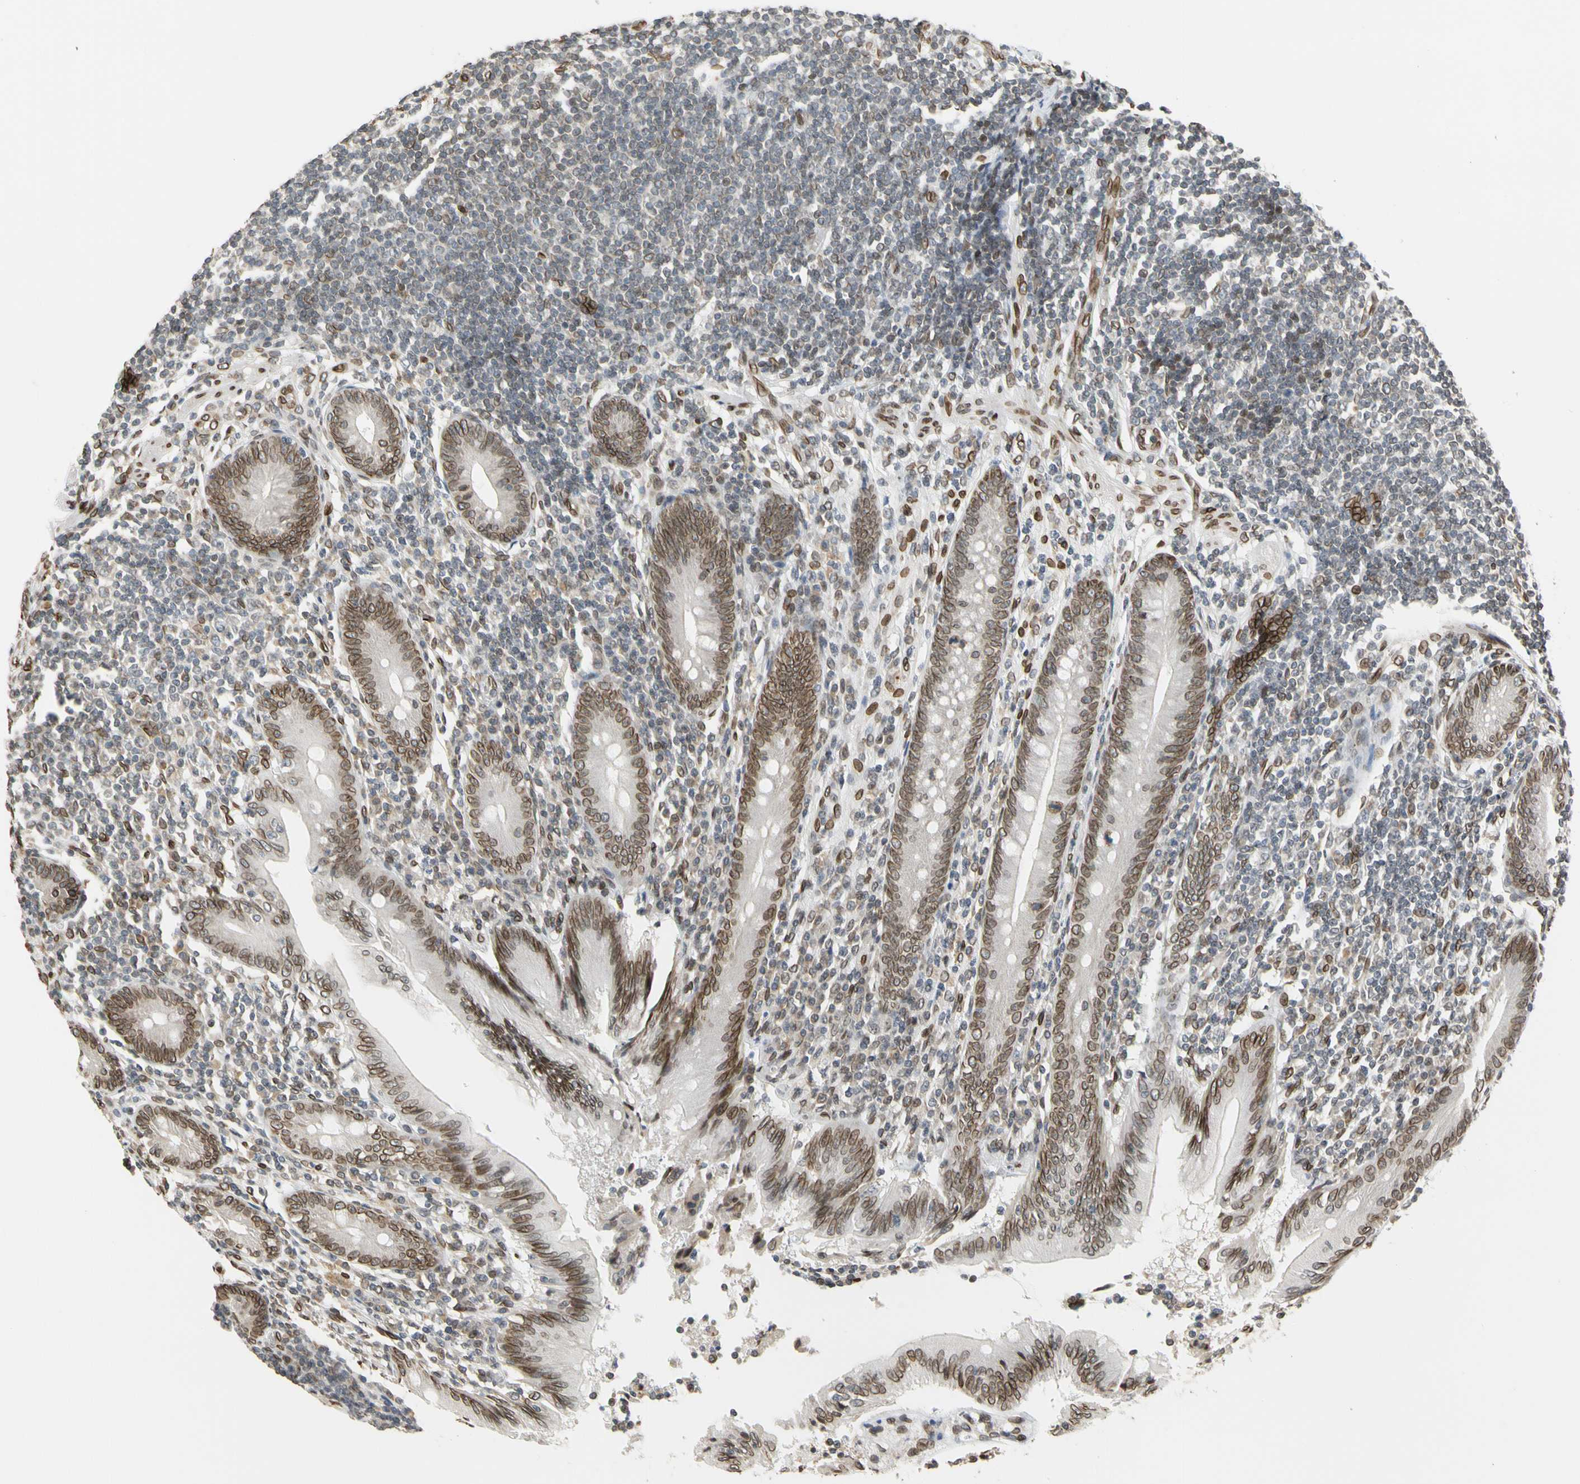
{"staining": {"intensity": "strong", "quantity": ">75%", "location": "cytoplasmic/membranous,nuclear"}, "tissue": "appendix", "cell_type": "Glandular cells", "image_type": "normal", "snomed": [{"axis": "morphology", "description": "Normal tissue, NOS"}, {"axis": "morphology", "description": "Inflammation, NOS"}, {"axis": "topography", "description": "Appendix"}], "caption": "This is an image of immunohistochemistry staining of unremarkable appendix, which shows strong expression in the cytoplasmic/membranous,nuclear of glandular cells.", "gene": "SUN1", "patient": {"sex": "male", "age": 46}}